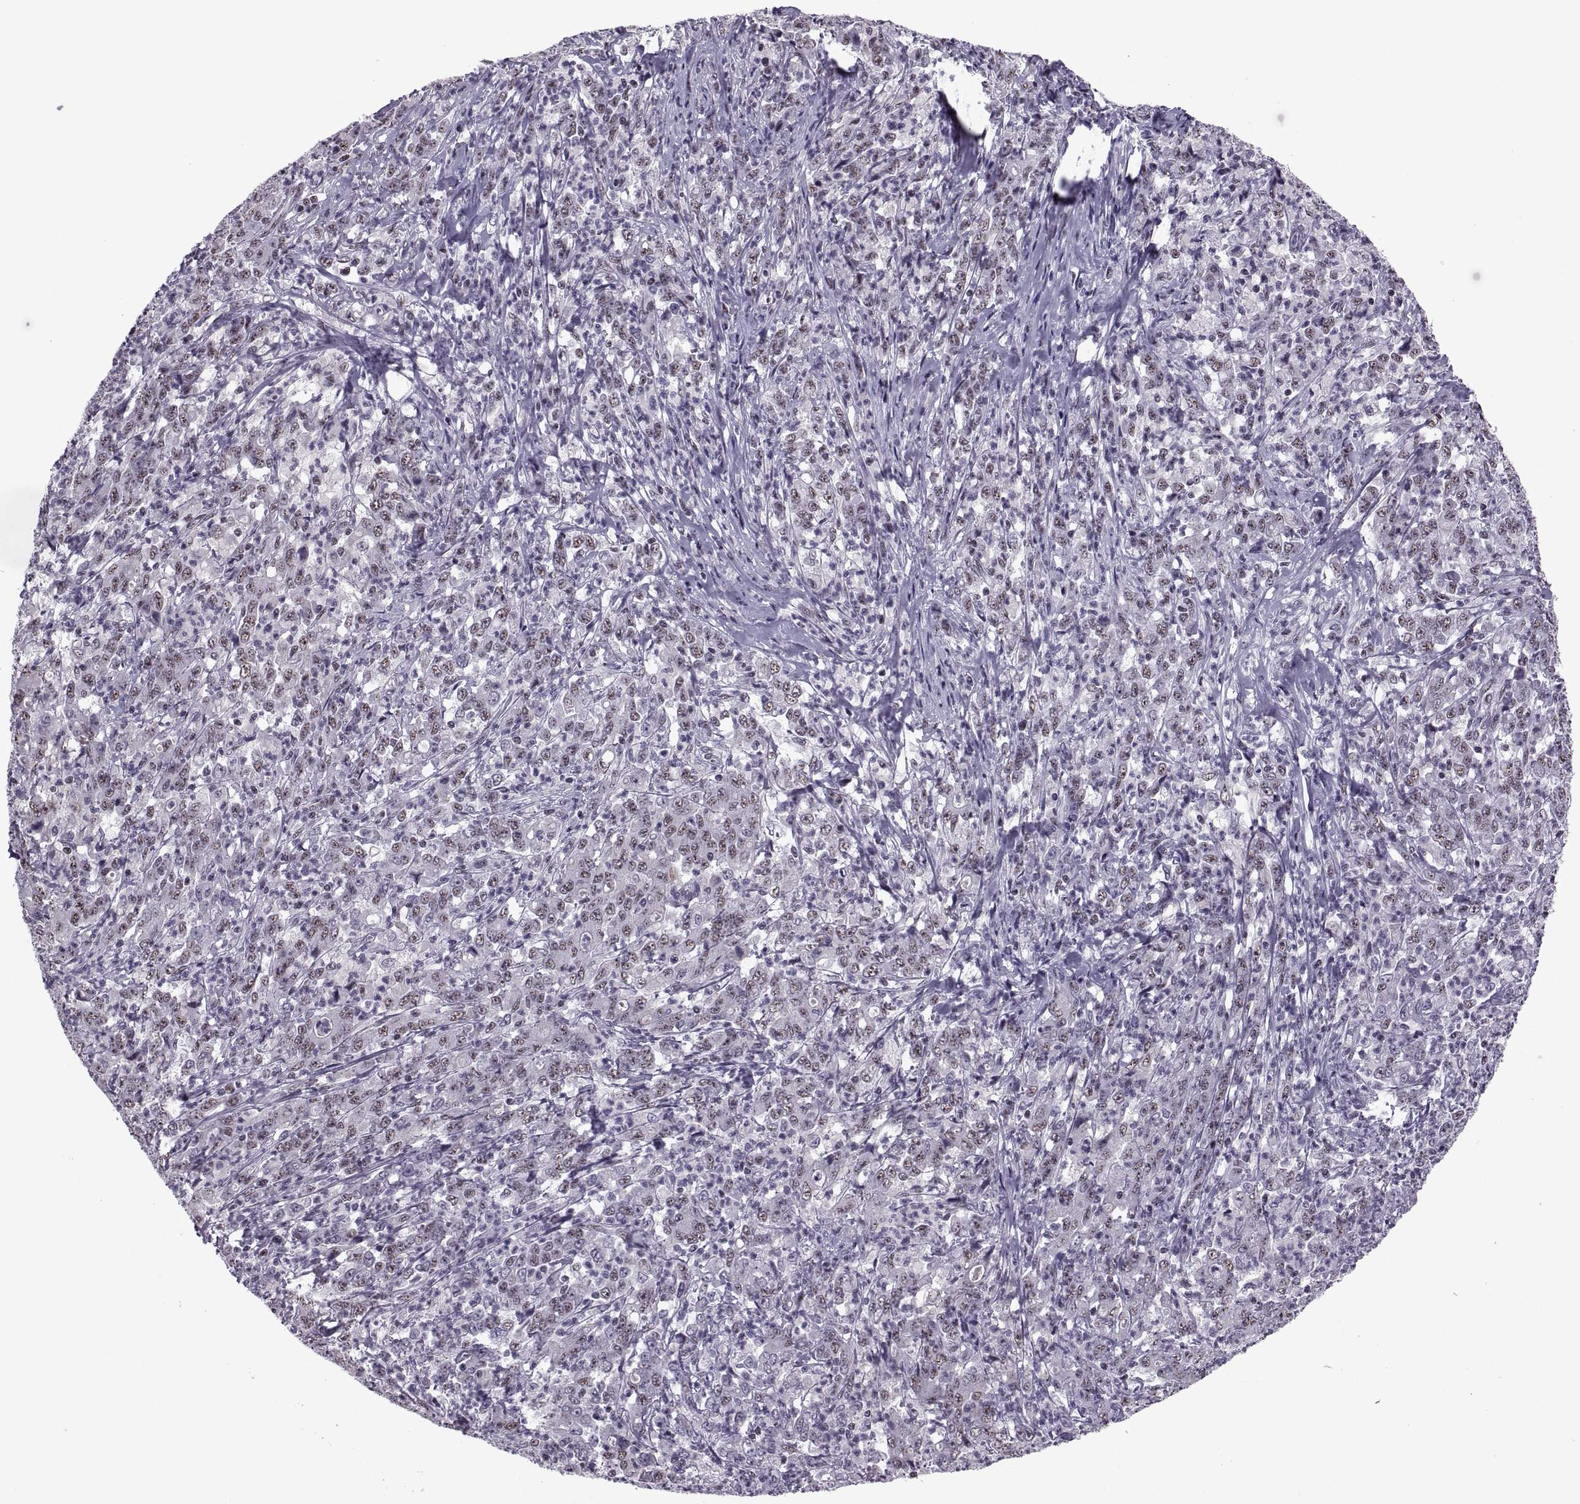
{"staining": {"intensity": "weak", "quantity": "25%-75%", "location": "nuclear"}, "tissue": "stomach cancer", "cell_type": "Tumor cells", "image_type": "cancer", "snomed": [{"axis": "morphology", "description": "Adenocarcinoma, NOS"}, {"axis": "topography", "description": "Stomach, lower"}], "caption": "Immunohistochemistry of human adenocarcinoma (stomach) displays low levels of weak nuclear positivity in about 25%-75% of tumor cells.", "gene": "MAGEA4", "patient": {"sex": "female", "age": 71}}